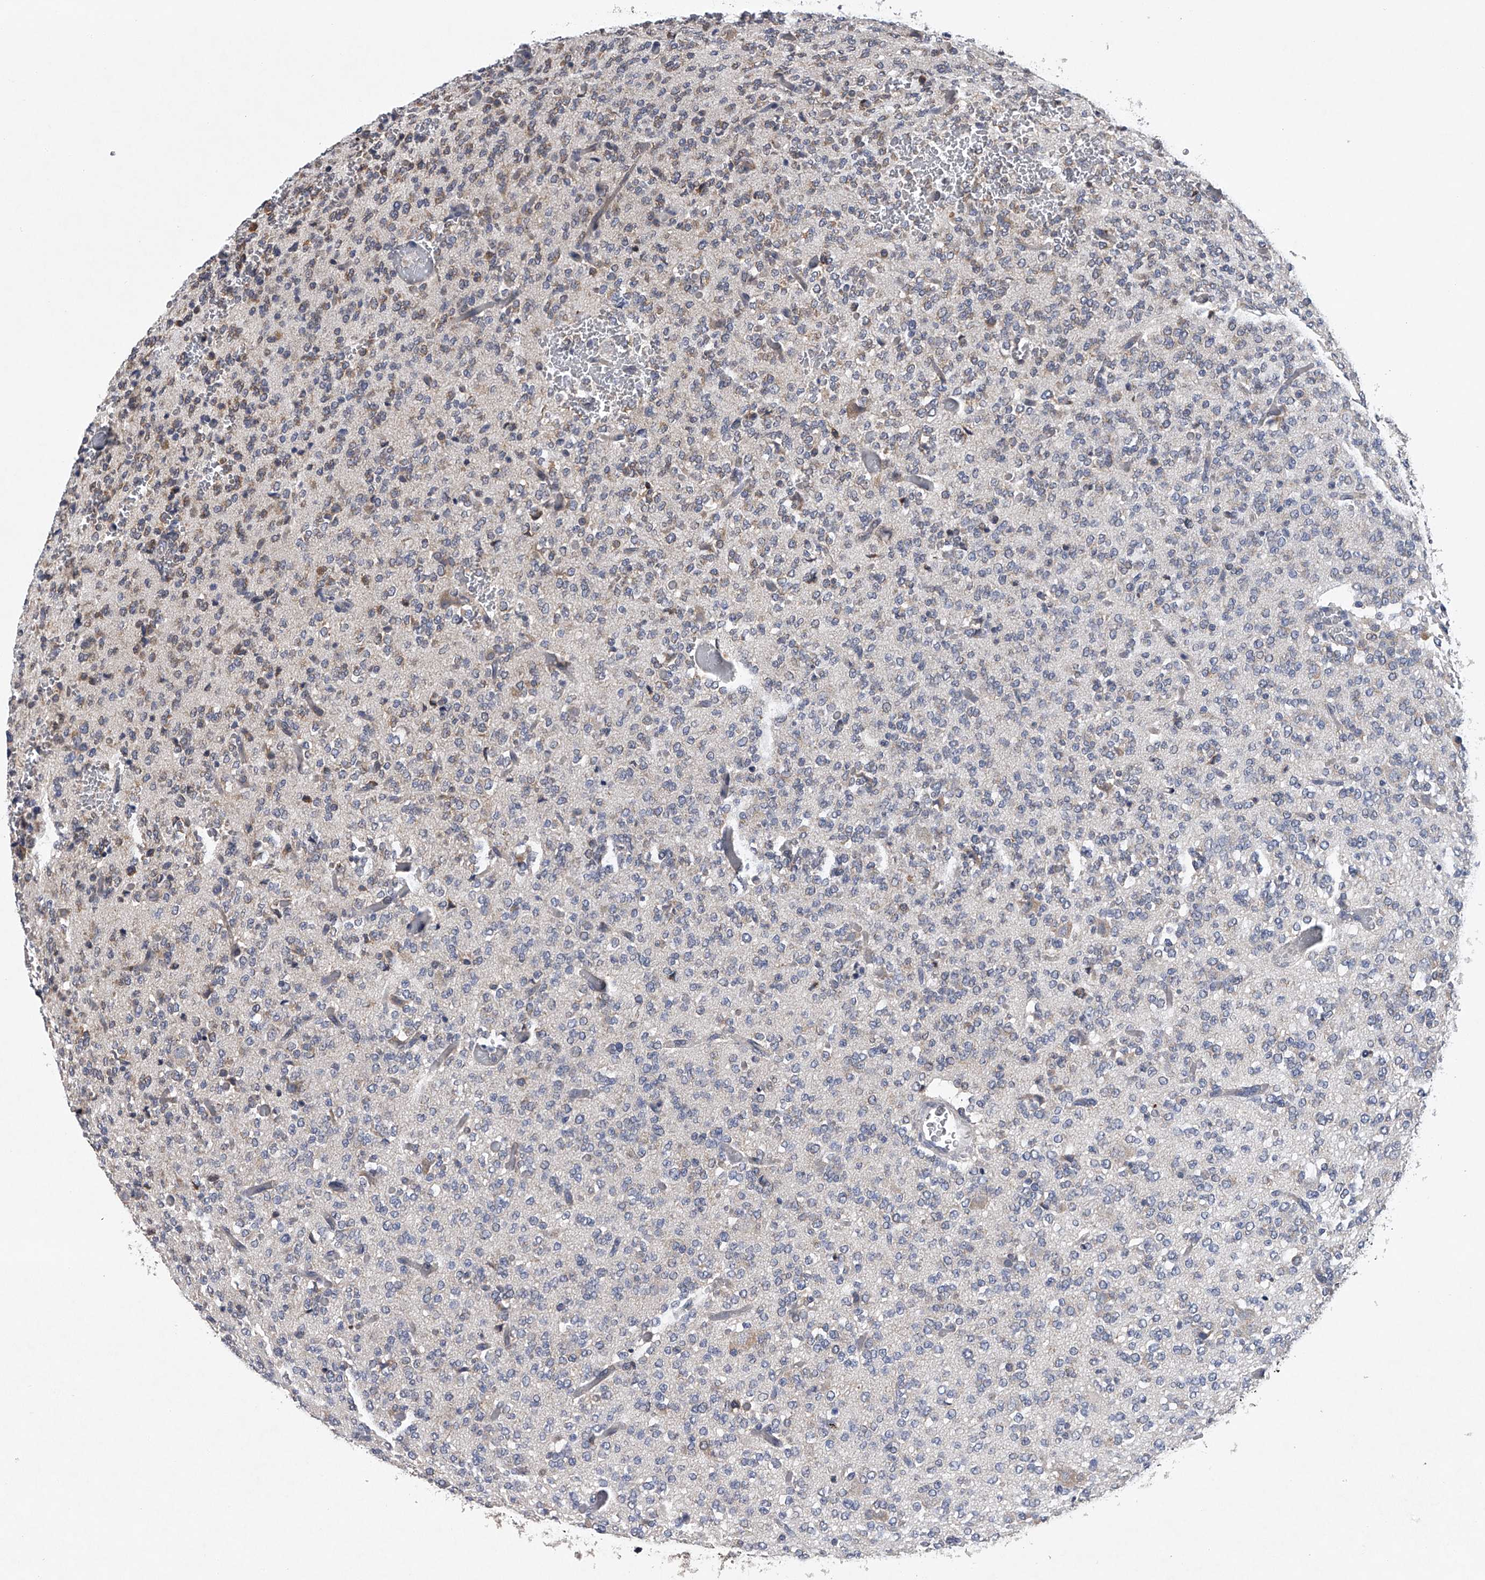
{"staining": {"intensity": "weak", "quantity": "<25%", "location": "cytoplasmic/membranous"}, "tissue": "glioma", "cell_type": "Tumor cells", "image_type": "cancer", "snomed": [{"axis": "morphology", "description": "Glioma, malignant, Low grade"}, {"axis": "topography", "description": "Brain"}], "caption": "Immunohistochemistry (IHC) micrograph of neoplastic tissue: malignant low-grade glioma stained with DAB displays no significant protein positivity in tumor cells. Nuclei are stained in blue.", "gene": "RNF5", "patient": {"sex": "male", "age": 38}}